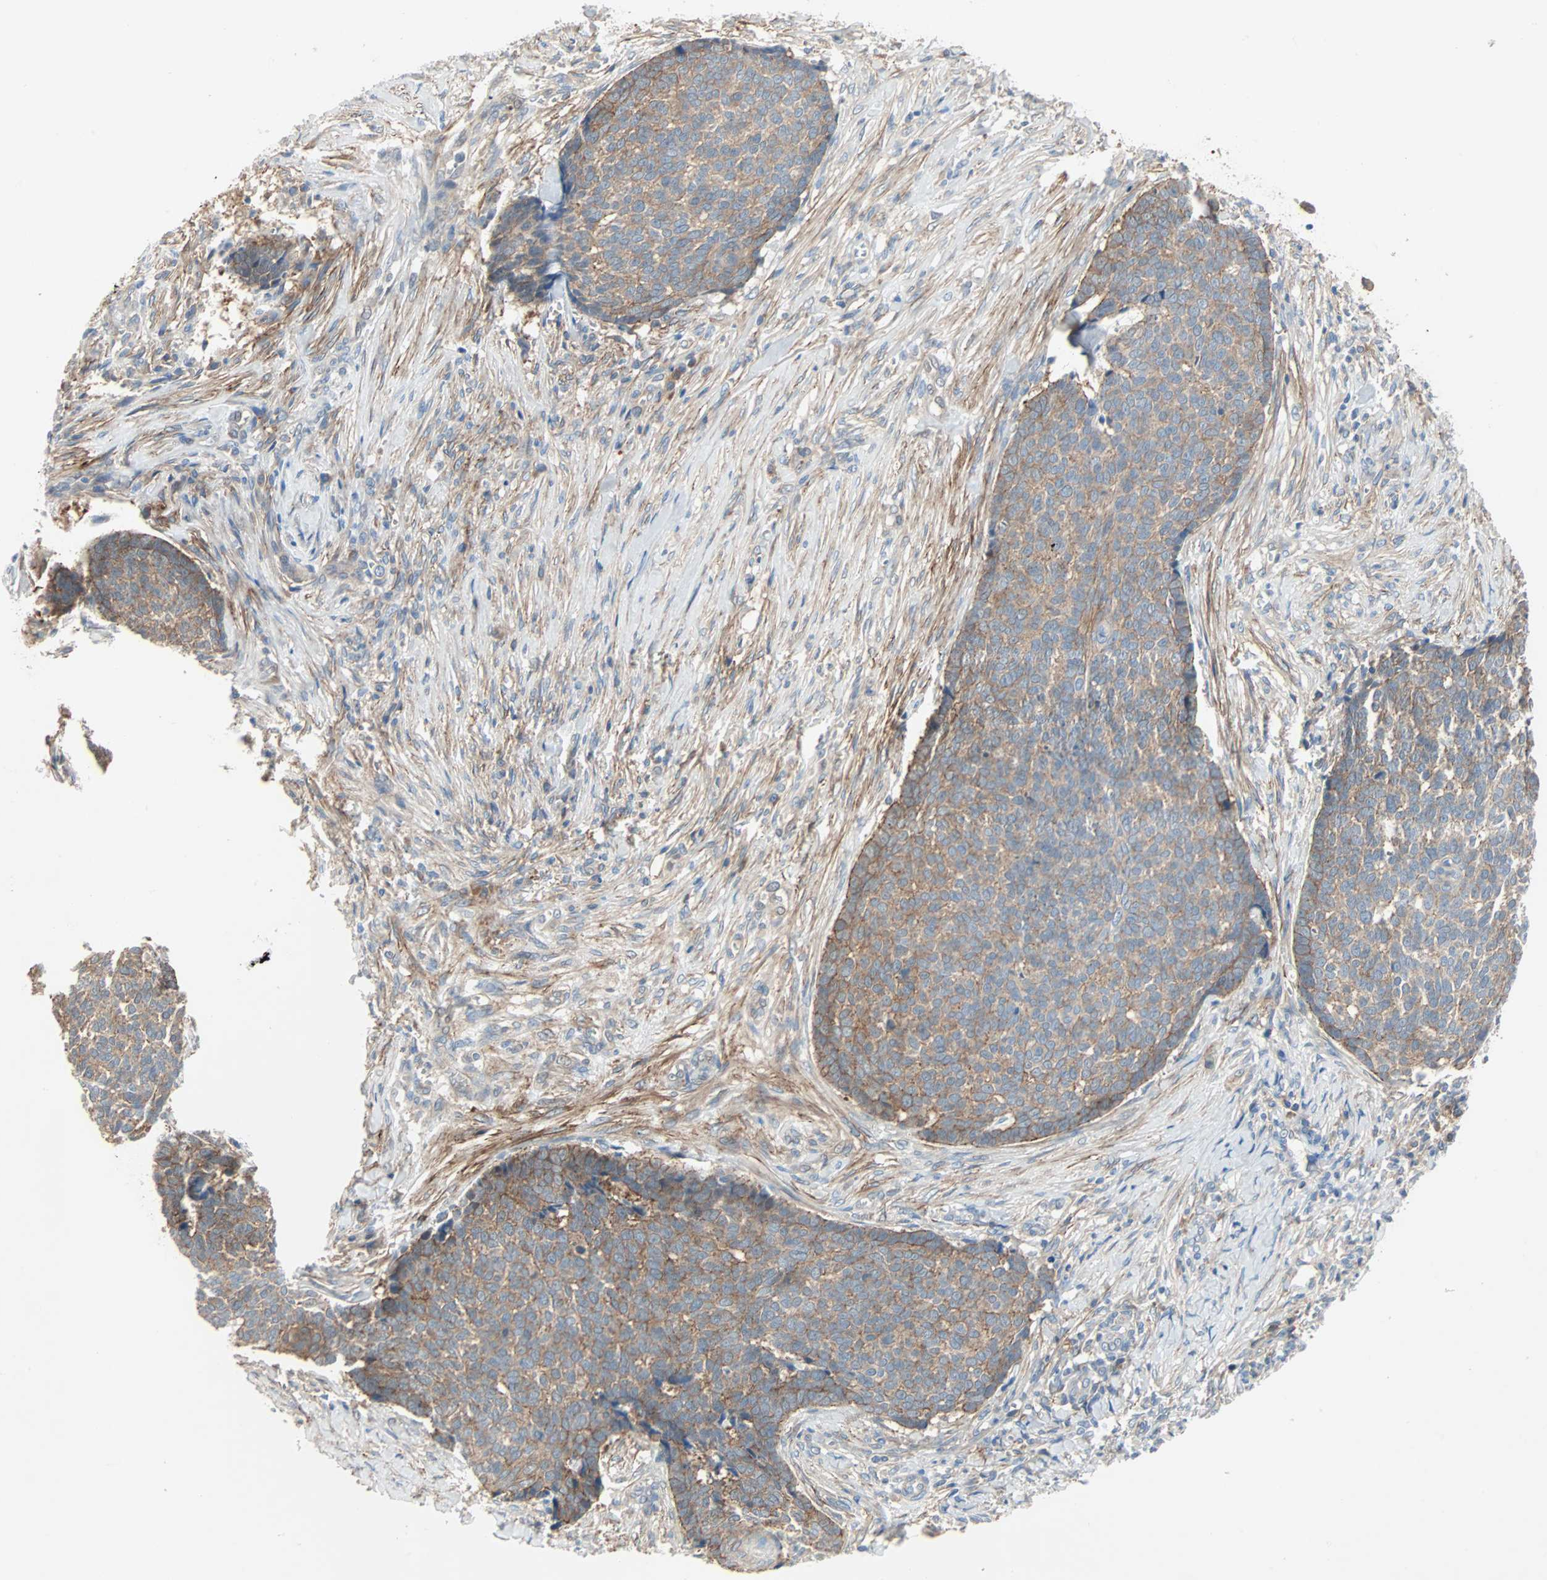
{"staining": {"intensity": "strong", "quantity": ">75%", "location": "cytoplasmic/membranous"}, "tissue": "skin cancer", "cell_type": "Tumor cells", "image_type": "cancer", "snomed": [{"axis": "morphology", "description": "Basal cell carcinoma"}, {"axis": "topography", "description": "Skin"}], "caption": "Protein positivity by immunohistochemistry reveals strong cytoplasmic/membranous positivity in approximately >75% of tumor cells in skin basal cell carcinoma.", "gene": "TNFRSF12A", "patient": {"sex": "male", "age": 84}}